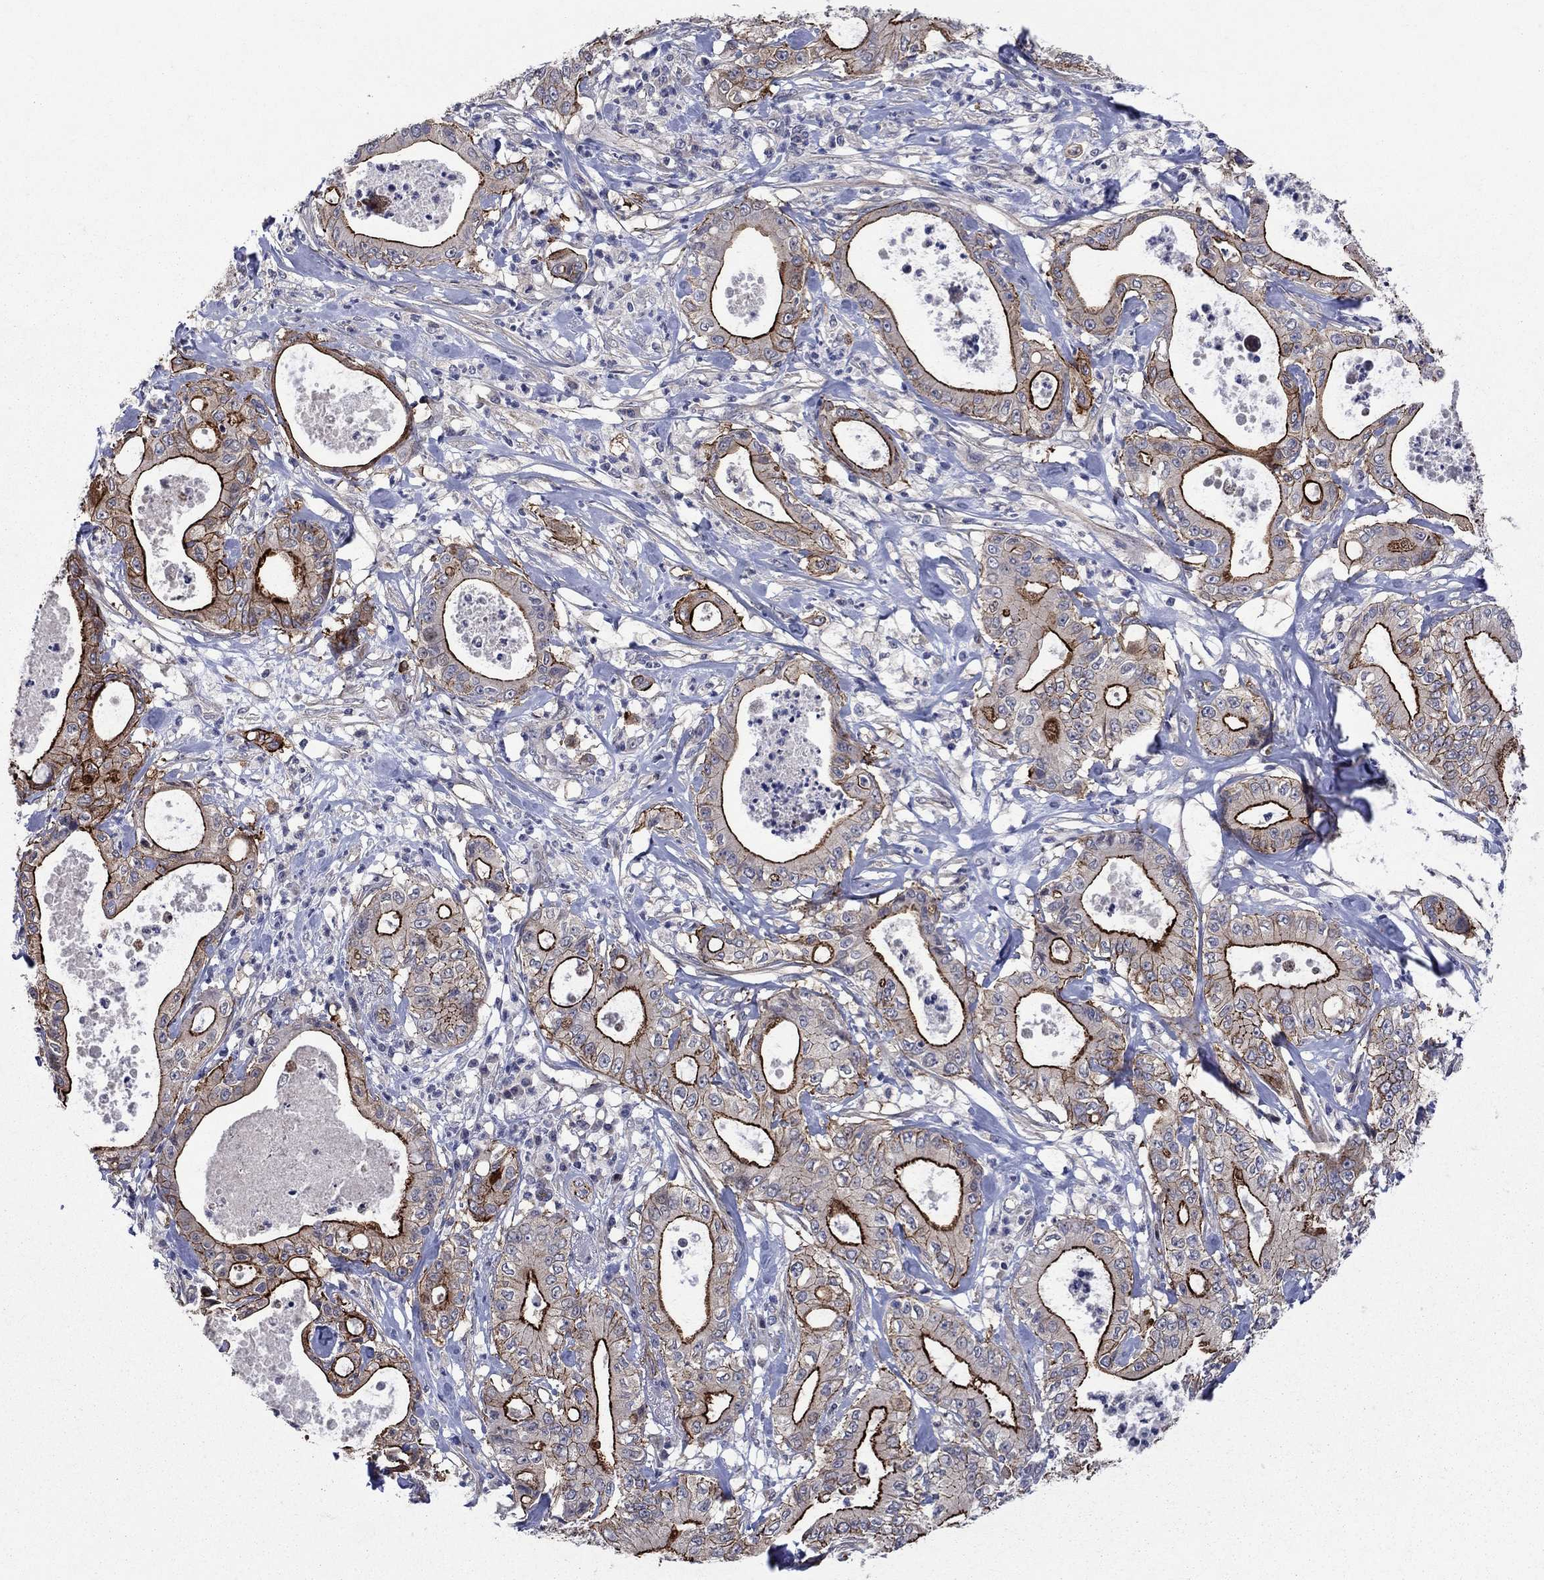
{"staining": {"intensity": "strong", "quantity": ">75%", "location": "cytoplasmic/membranous"}, "tissue": "pancreatic cancer", "cell_type": "Tumor cells", "image_type": "cancer", "snomed": [{"axis": "morphology", "description": "Adenocarcinoma, NOS"}, {"axis": "topography", "description": "Pancreas"}], "caption": "IHC (DAB (3,3'-diaminobenzidine)) staining of human pancreatic cancer exhibits strong cytoplasmic/membranous protein expression in about >75% of tumor cells.", "gene": "SLC7A1", "patient": {"sex": "male", "age": 71}}